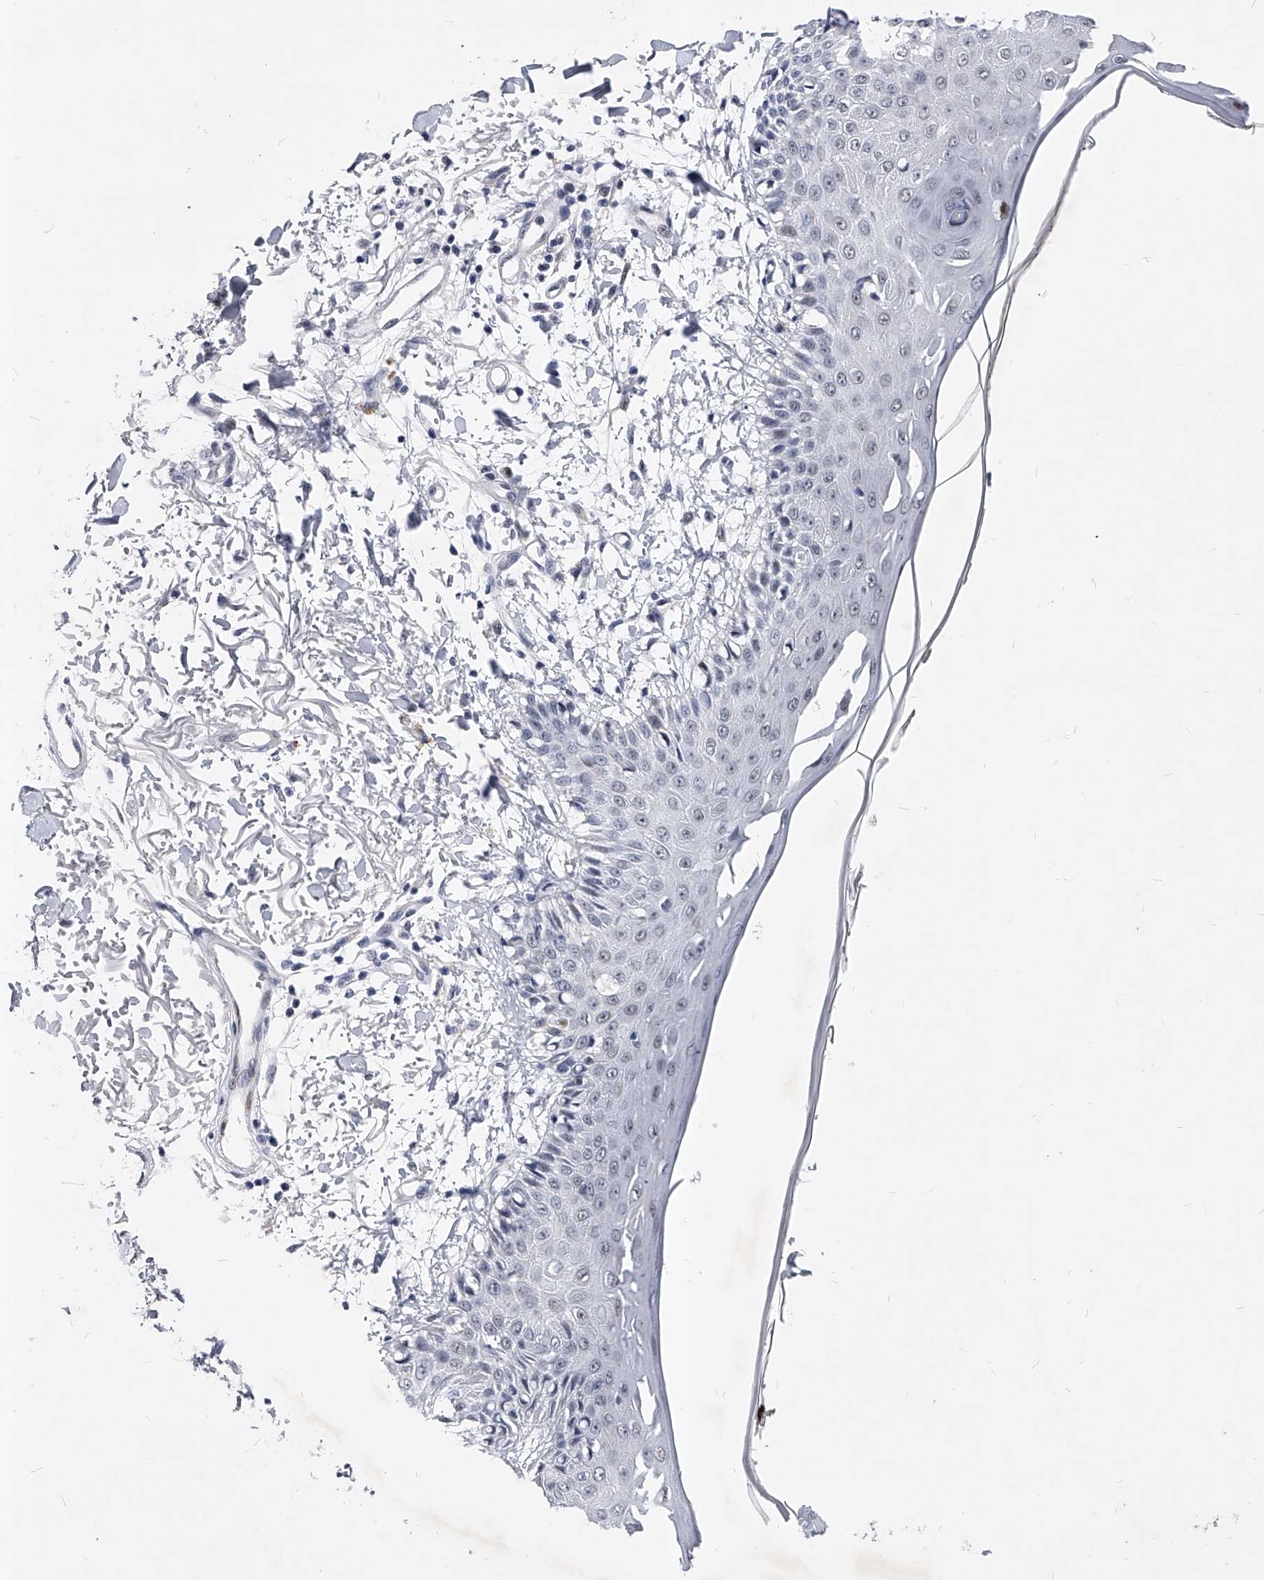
{"staining": {"intensity": "negative", "quantity": "none", "location": "none"}, "tissue": "skin", "cell_type": "Fibroblasts", "image_type": "normal", "snomed": [{"axis": "morphology", "description": "Normal tissue, NOS"}, {"axis": "morphology", "description": "Squamous cell carcinoma, NOS"}, {"axis": "topography", "description": "Skin"}, {"axis": "topography", "description": "Peripheral nerve tissue"}], "caption": "An image of skin stained for a protein displays no brown staining in fibroblasts.", "gene": "TESK2", "patient": {"sex": "male", "age": 83}}